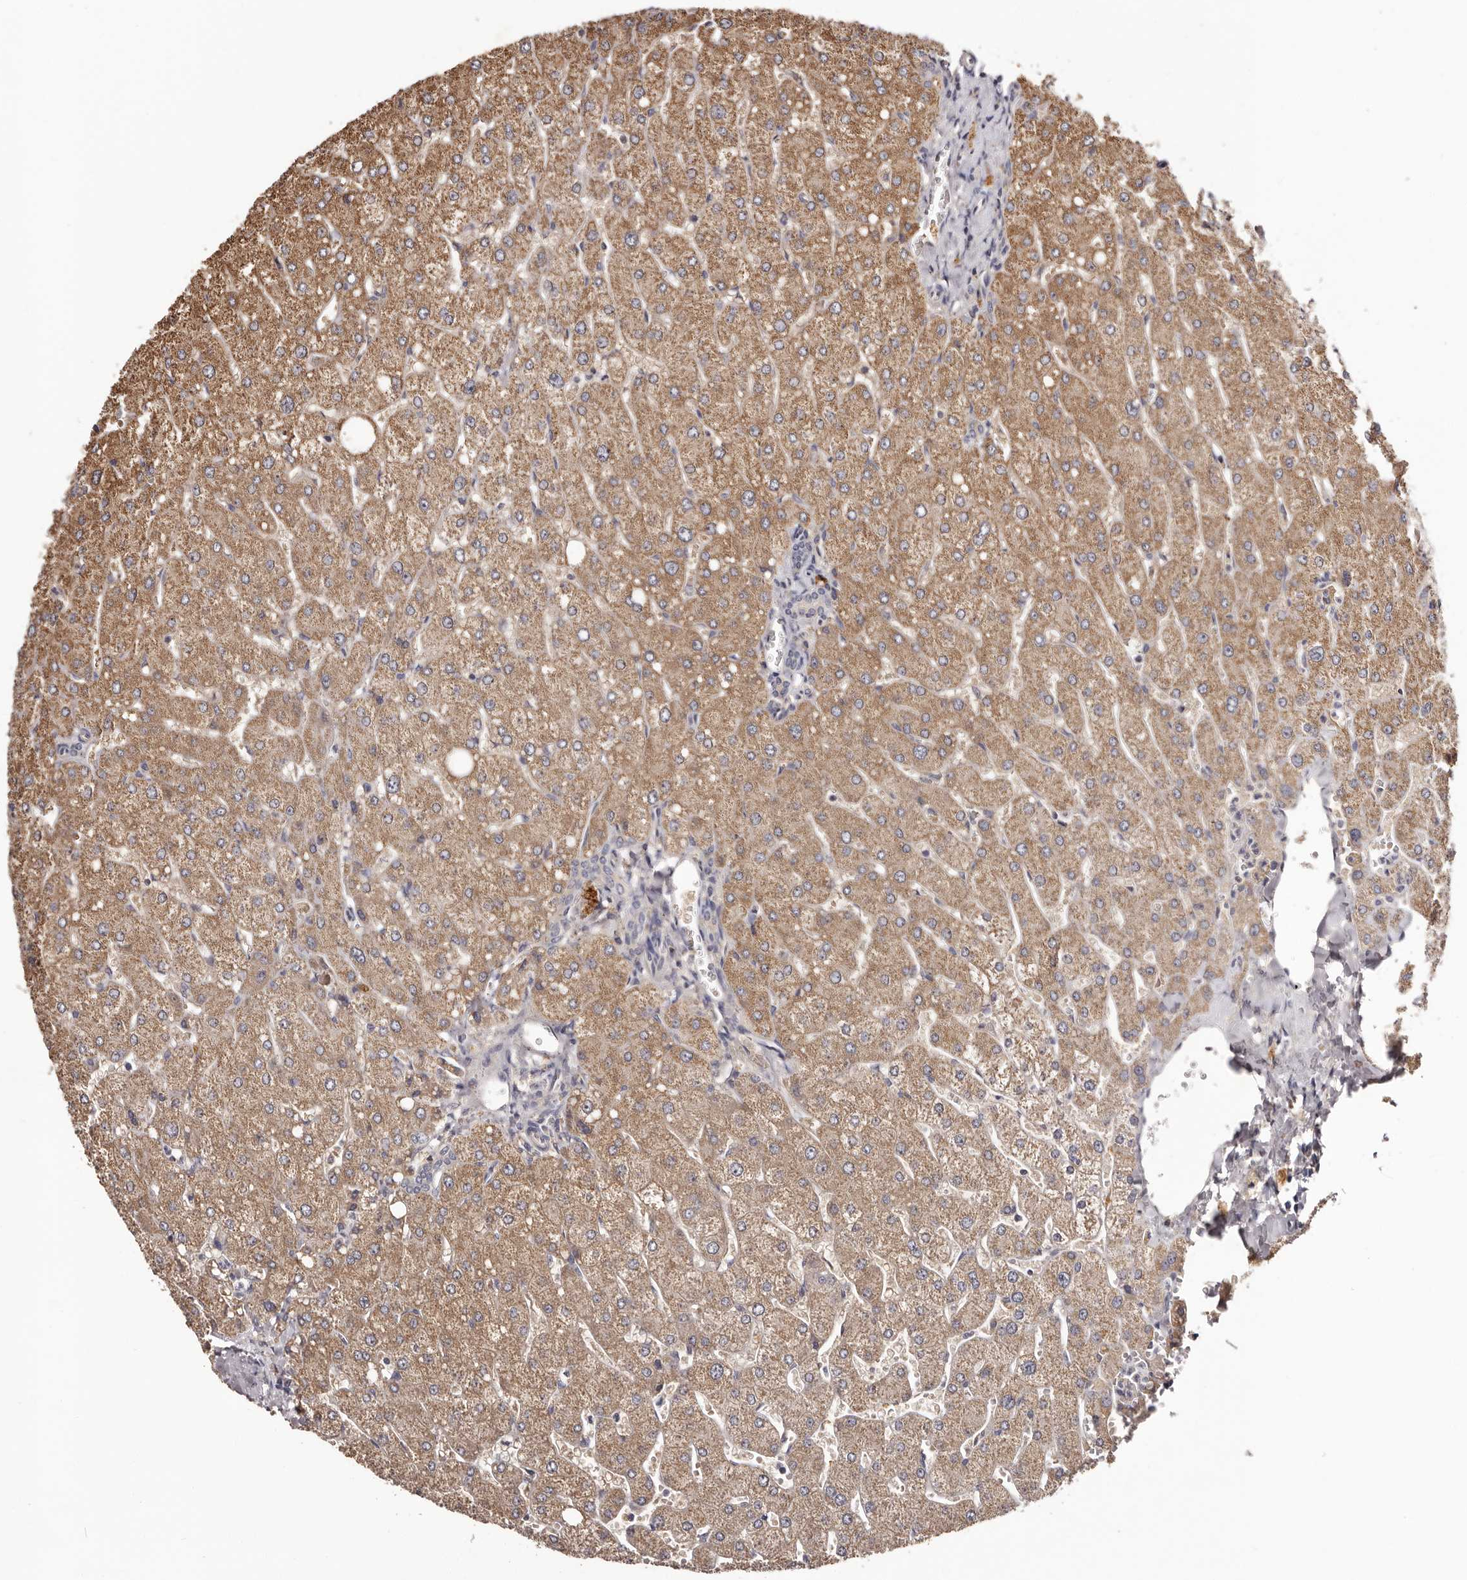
{"staining": {"intensity": "weak", "quantity": "25%-75%", "location": "cytoplasmic/membranous"}, "tissue": "liver", "cell_type": "Cholangiocytes", "image_type": "normal", "snomed": [{"axis": "morphology", "description": "Normal tissue, NOS"}, {"axis": "topography", "description": "Liver"}], "caption": "Liver stained with DAB (3,3'-diaminobenzidine) IHC reveals low levels of weak cytoplasmic/membranous positivity in approximately 25%-75% of cholangiocytes. (DAB (3,3'-diaminobenzidine) = brown stain, brightfield microscopy at high magnification).", "gene": "LTV1", "patient": {"sex": "male", "age": 55}}